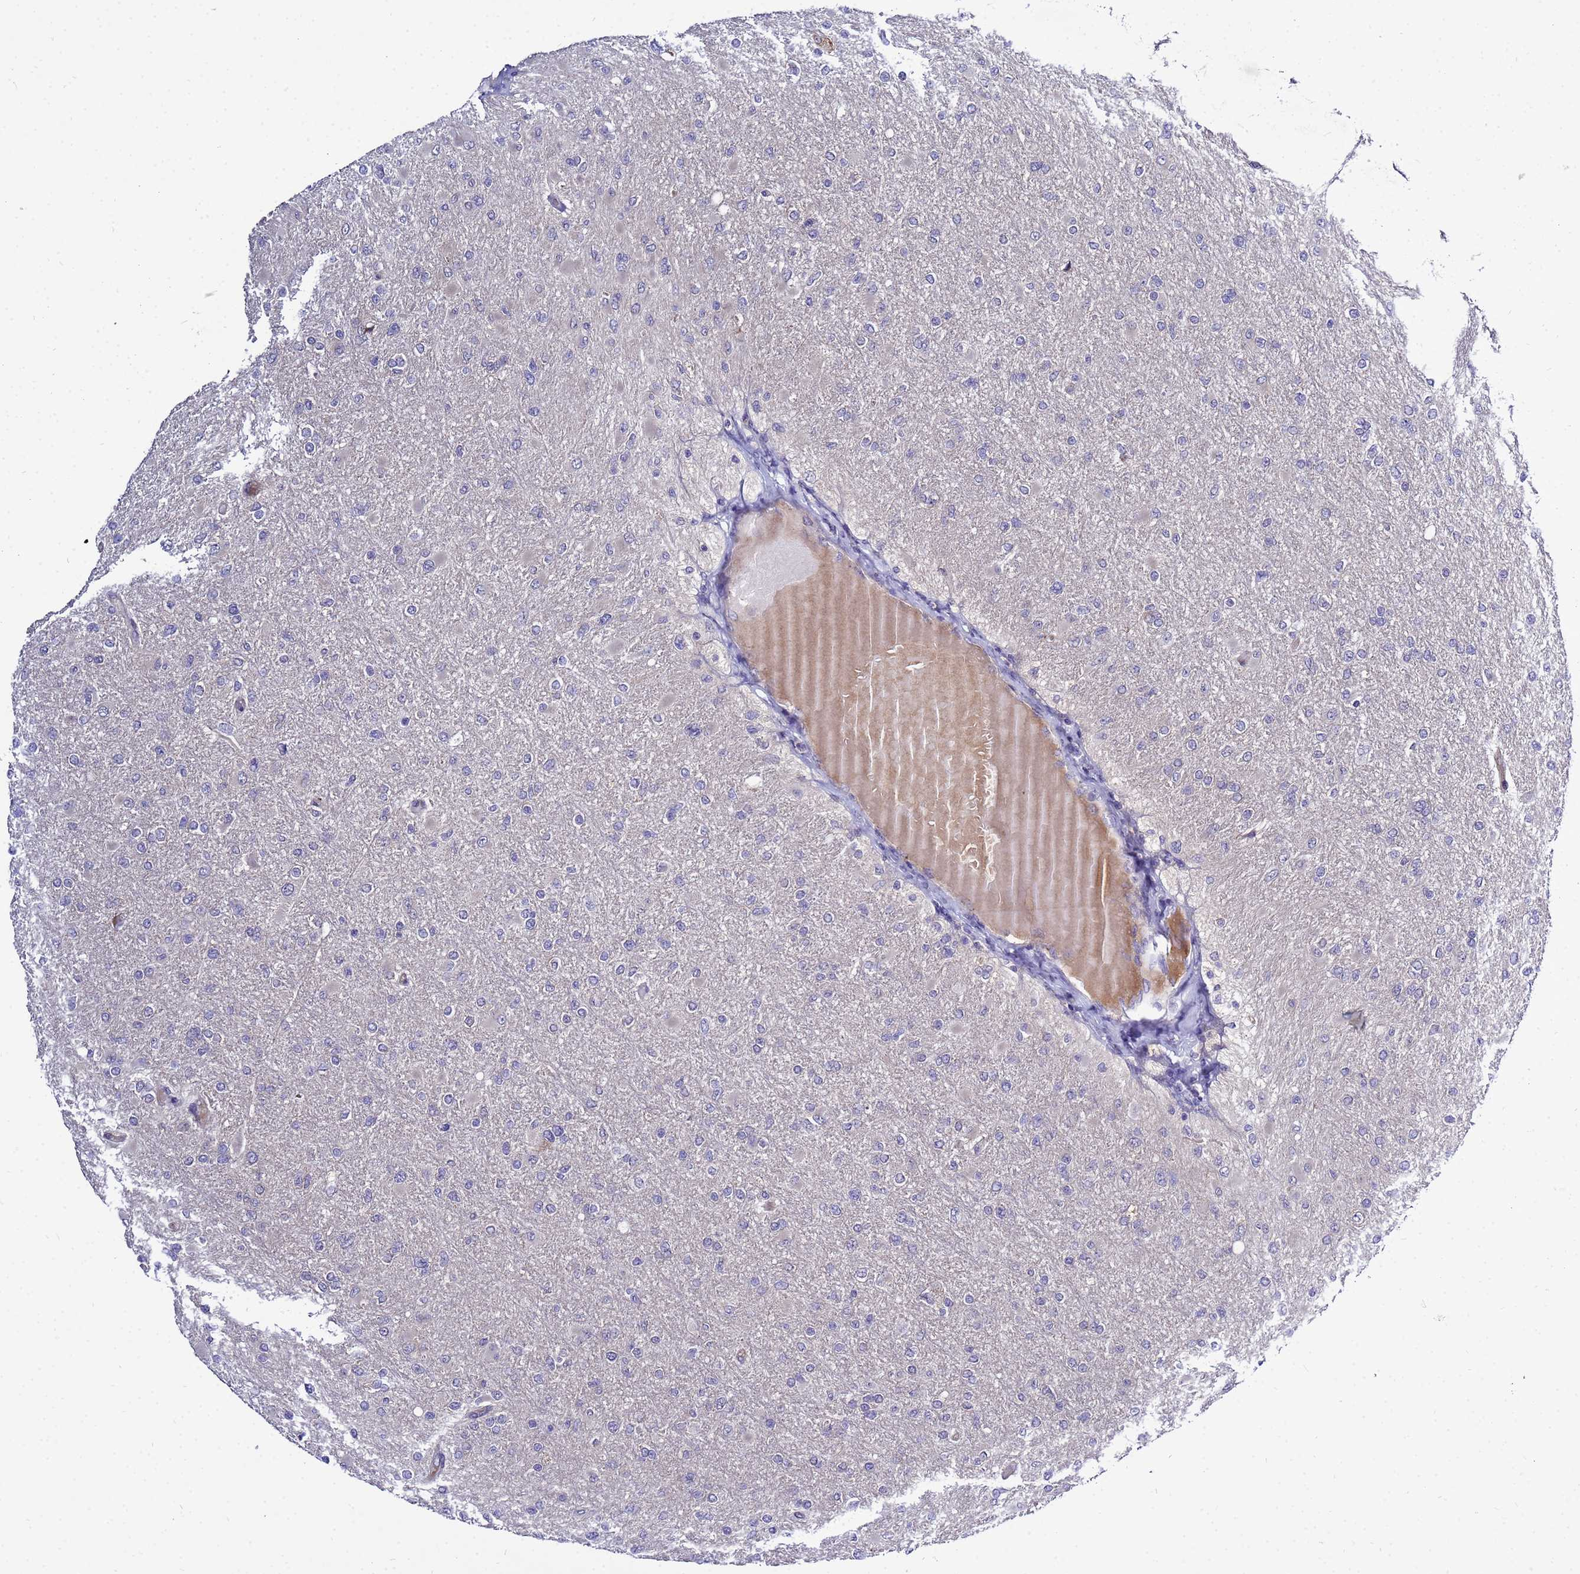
{"staining": {"intensity": "negative", "quantity": "none", "location": "none"}, "tissue": "glioma", "cell_type": "Tumor cells", "image_type": "cancer", "snomed": [{"axis": "morphology", "description": "Glioma, malignant, High grade"}, {"axis": "topography", "description": "Cerebral cortex"}], "caption": "This is a histopathology image of IHC staining of glioma, which shows no positivity in tumor cells. (DAB immunohistochemistry (IHC) visualized using brightfield microscopy, high magnification).", "gene": "NOL8", "patient": {"sex": "female", "age": 36}}